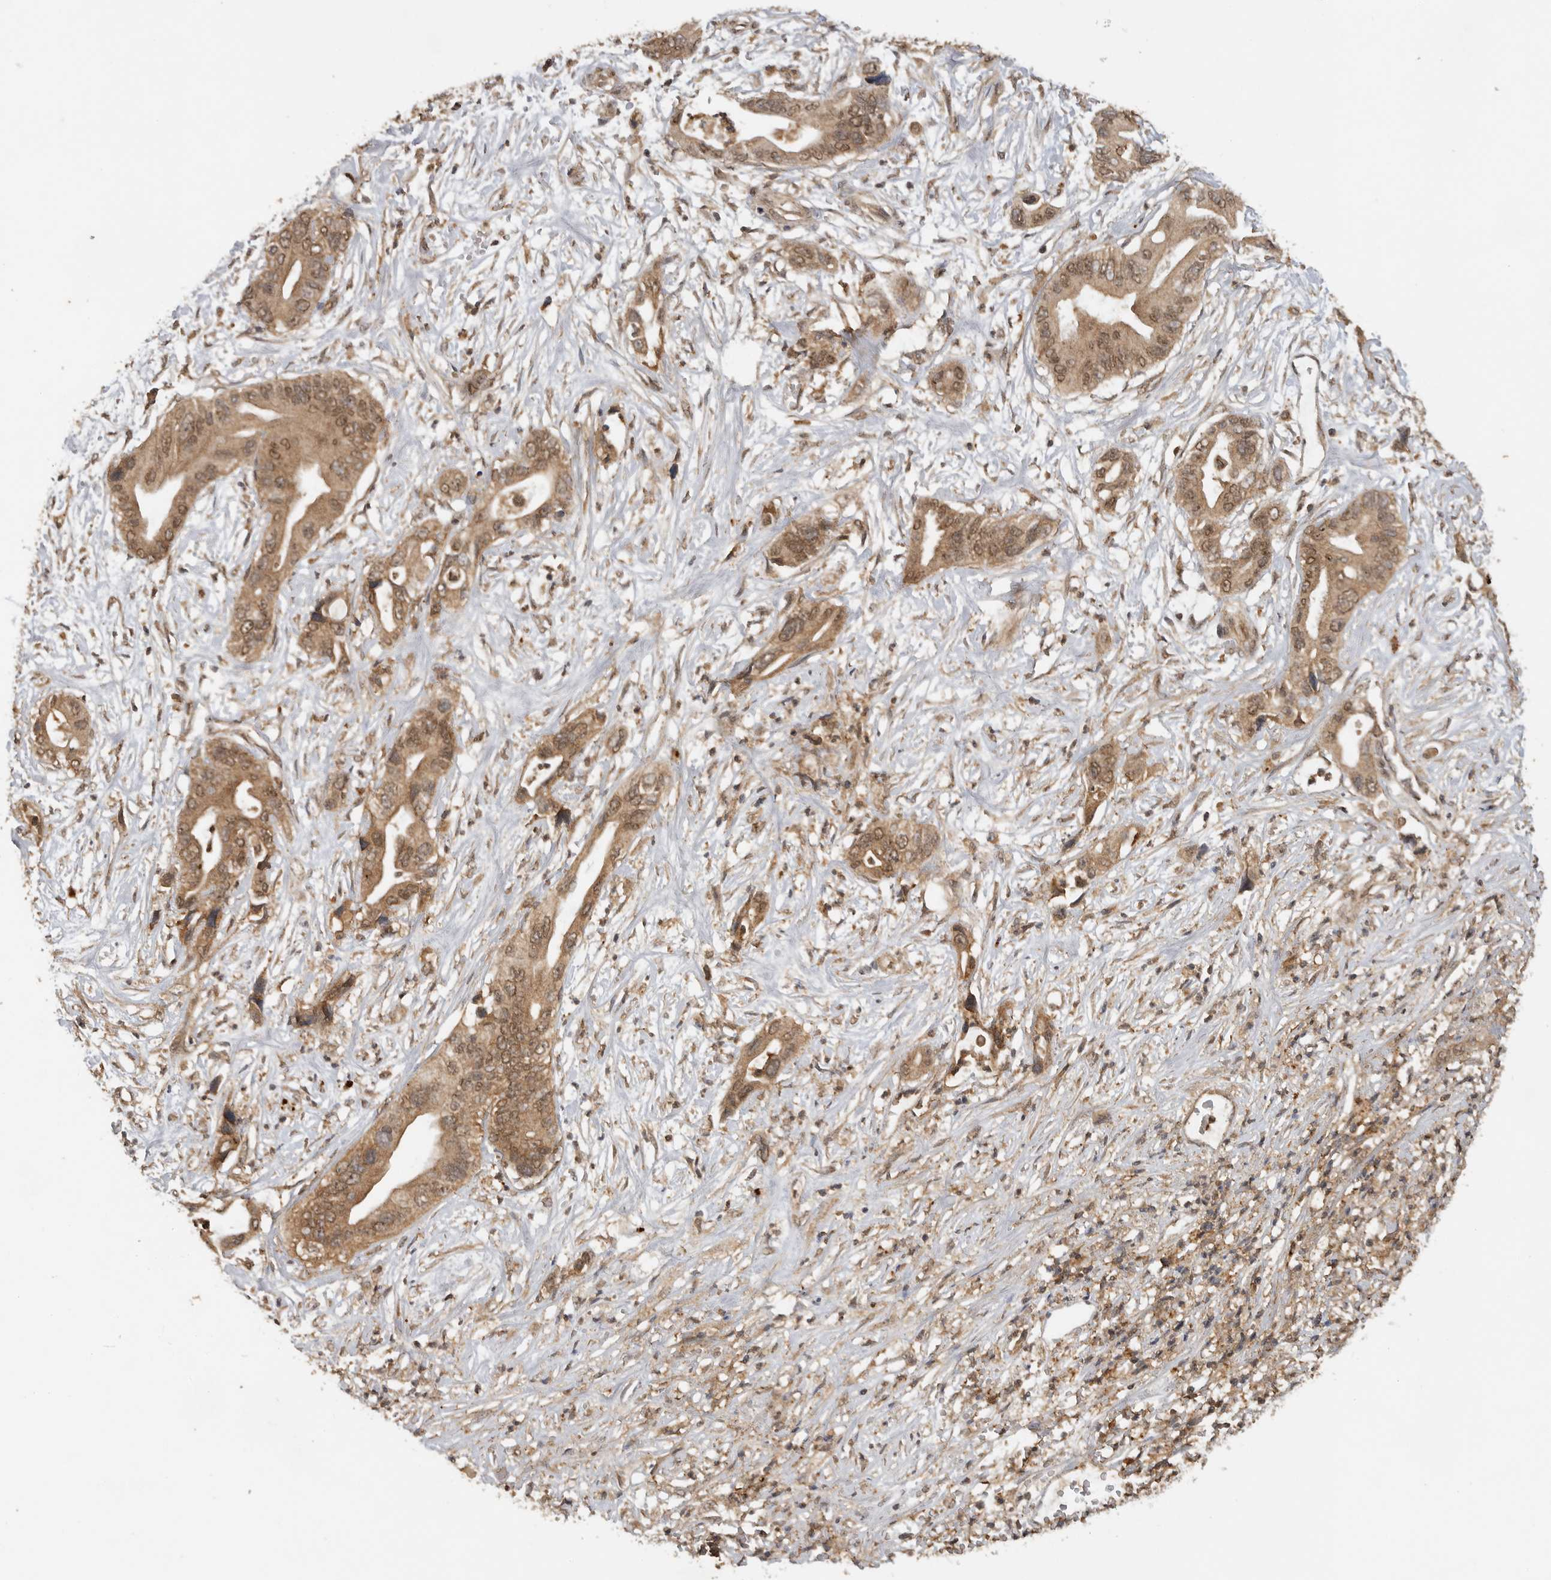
{"staining": {"intensity": "moderate", "quantity": ">75%", "location": "cytoplasmic/membranous,nuclear"}, "tissue": "pancreatic cancer", "cell_type": "Tumor cells", "image_type": "cancer", "snomed": [{"axis": "morphology", "description": "Adenocarcinoma, NOS"}, {"axis": "topography", "description": "Pancreas"}], "caption": "Pancreatic cancer (adenocarcinoma) stained with a protein marker reveals moderate staining in tumor cells.", "gene": "ICOSLG", "patient": {"sex": "male", "age": 66}}